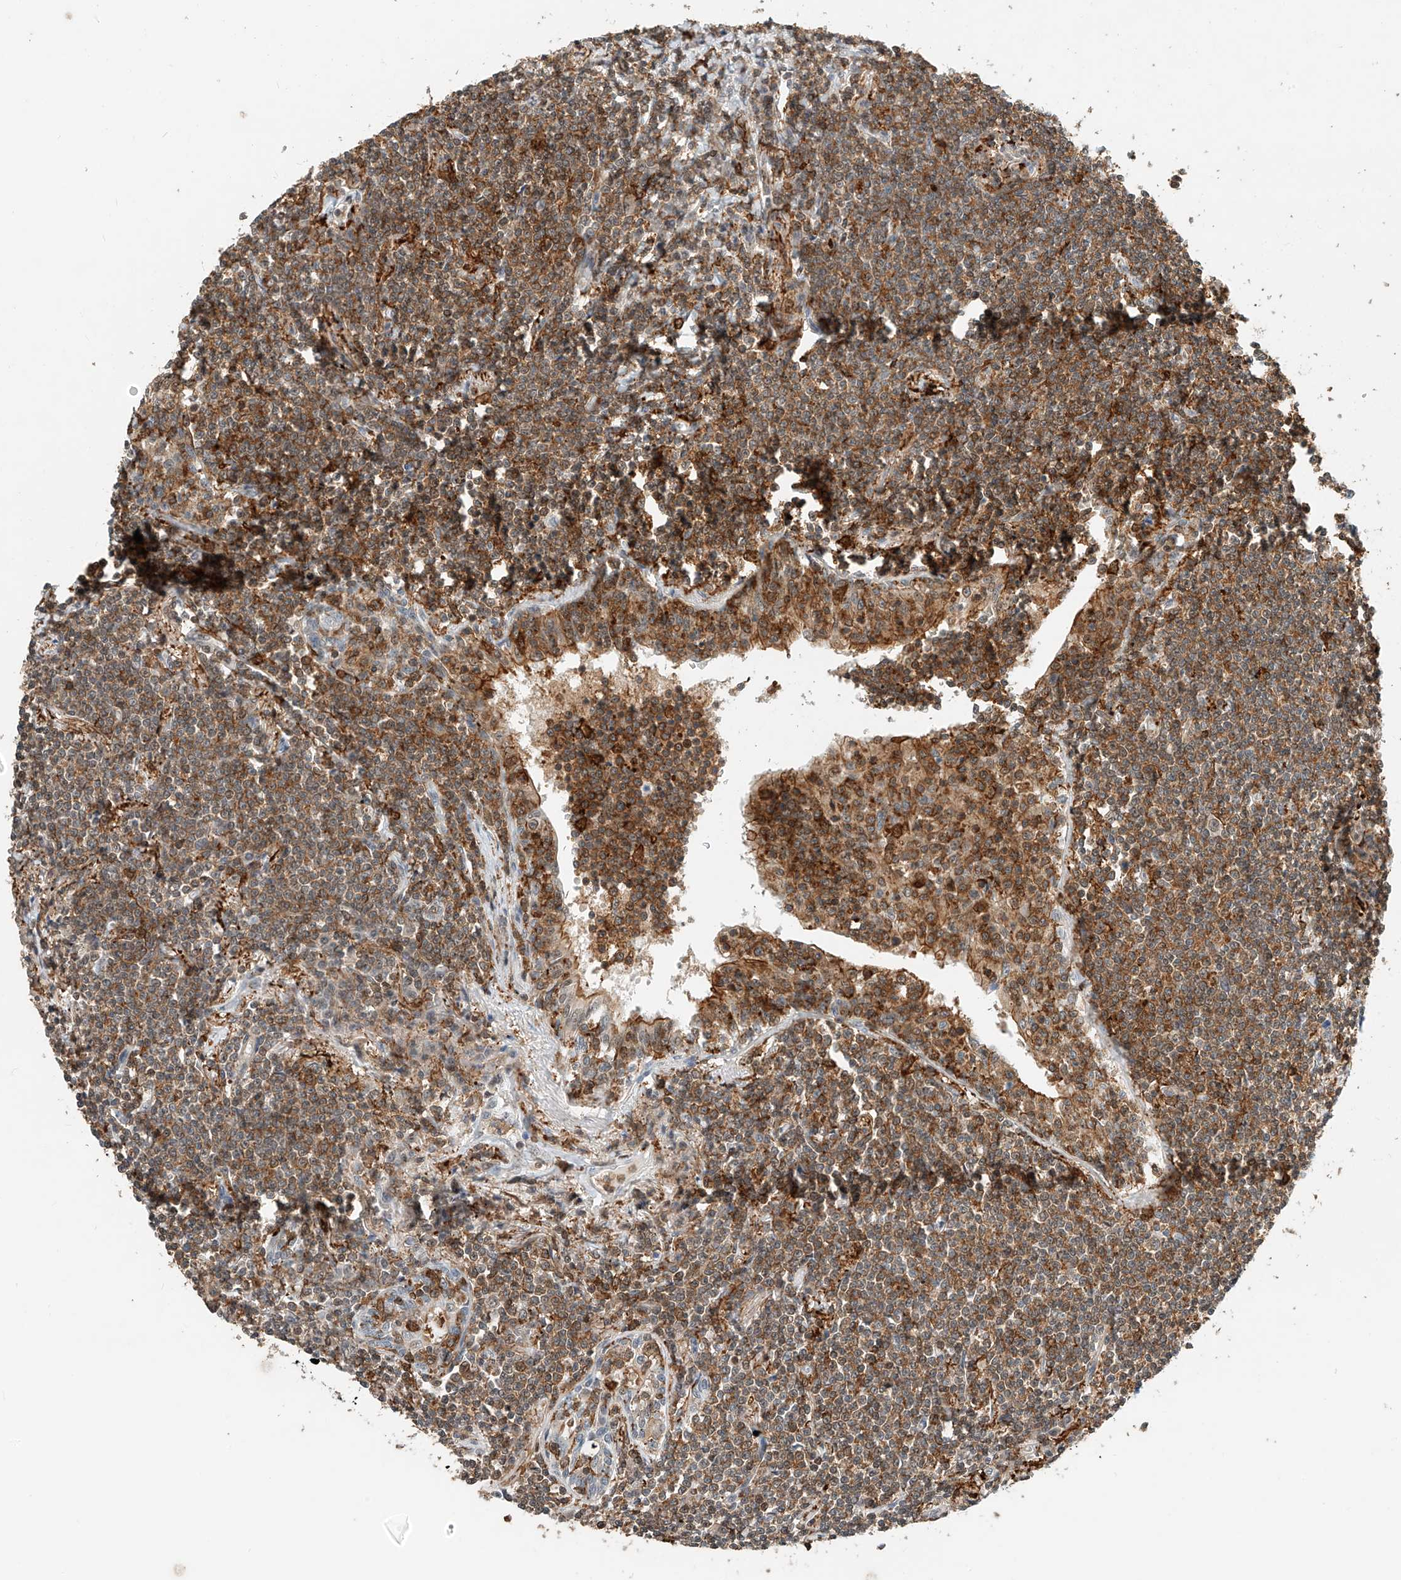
{"staining": {"intensity": "moderate", "quantity": ">75%", "location": "cytoplasmic/membranous"}, "tissue": "lymphoma", "cell_type": "Tumor cells", "image_type": "cancer", "snomed": [{"axis": "morphology", "description": "Malignant lymphoma, non-Hodgkin's type, Low grade"}, {"axis": "topography", "description": "Lung"}], "caption": "There is medium levels of moderate cytoplasmic/membranous expression in tumor cells of lymphoma, as demonstrated by immunohistochemical staining (brown color).", "gene": "MICAL1", "patient": {"sex": "female", "age": 71}}